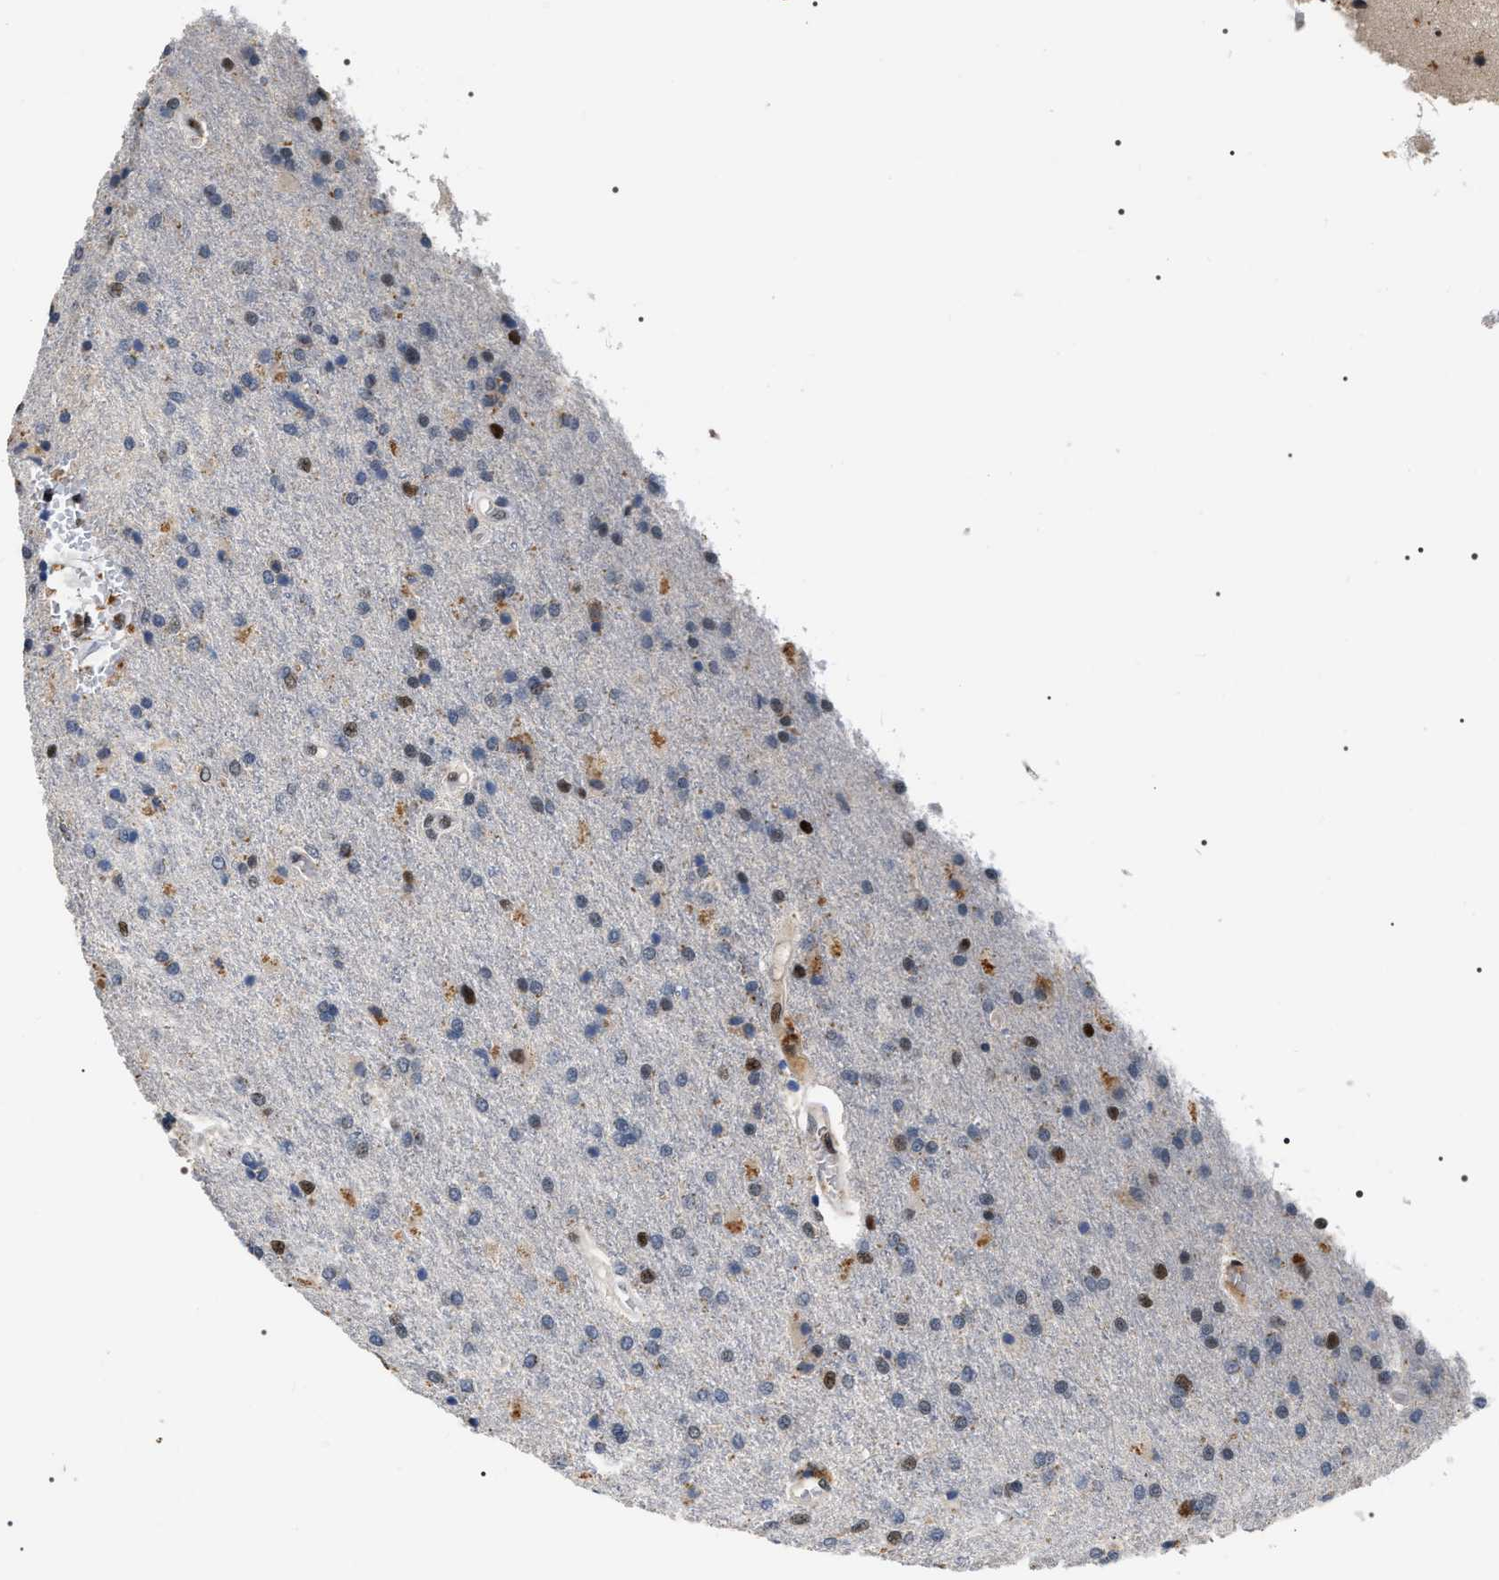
{"staining": {"intensity": "strong", "quantity": "<25%", "location": "nuclear"}, "tissue": "glioma", "cell_type": "Tumor cells", "image_type": "cancer", "snomed": [{"axis": "morphology", "description": "Glioma, malignant, High grade"}, {"axis": "topography", "description": "Brain"}], "caption": "Protein staining by IHC exhibits strong nuclear staining in approximately <25% of tumor cells in malignant high-grade glioma.", "gene": "C7orf25", "patient": {"sex": "male", "age": 72}}